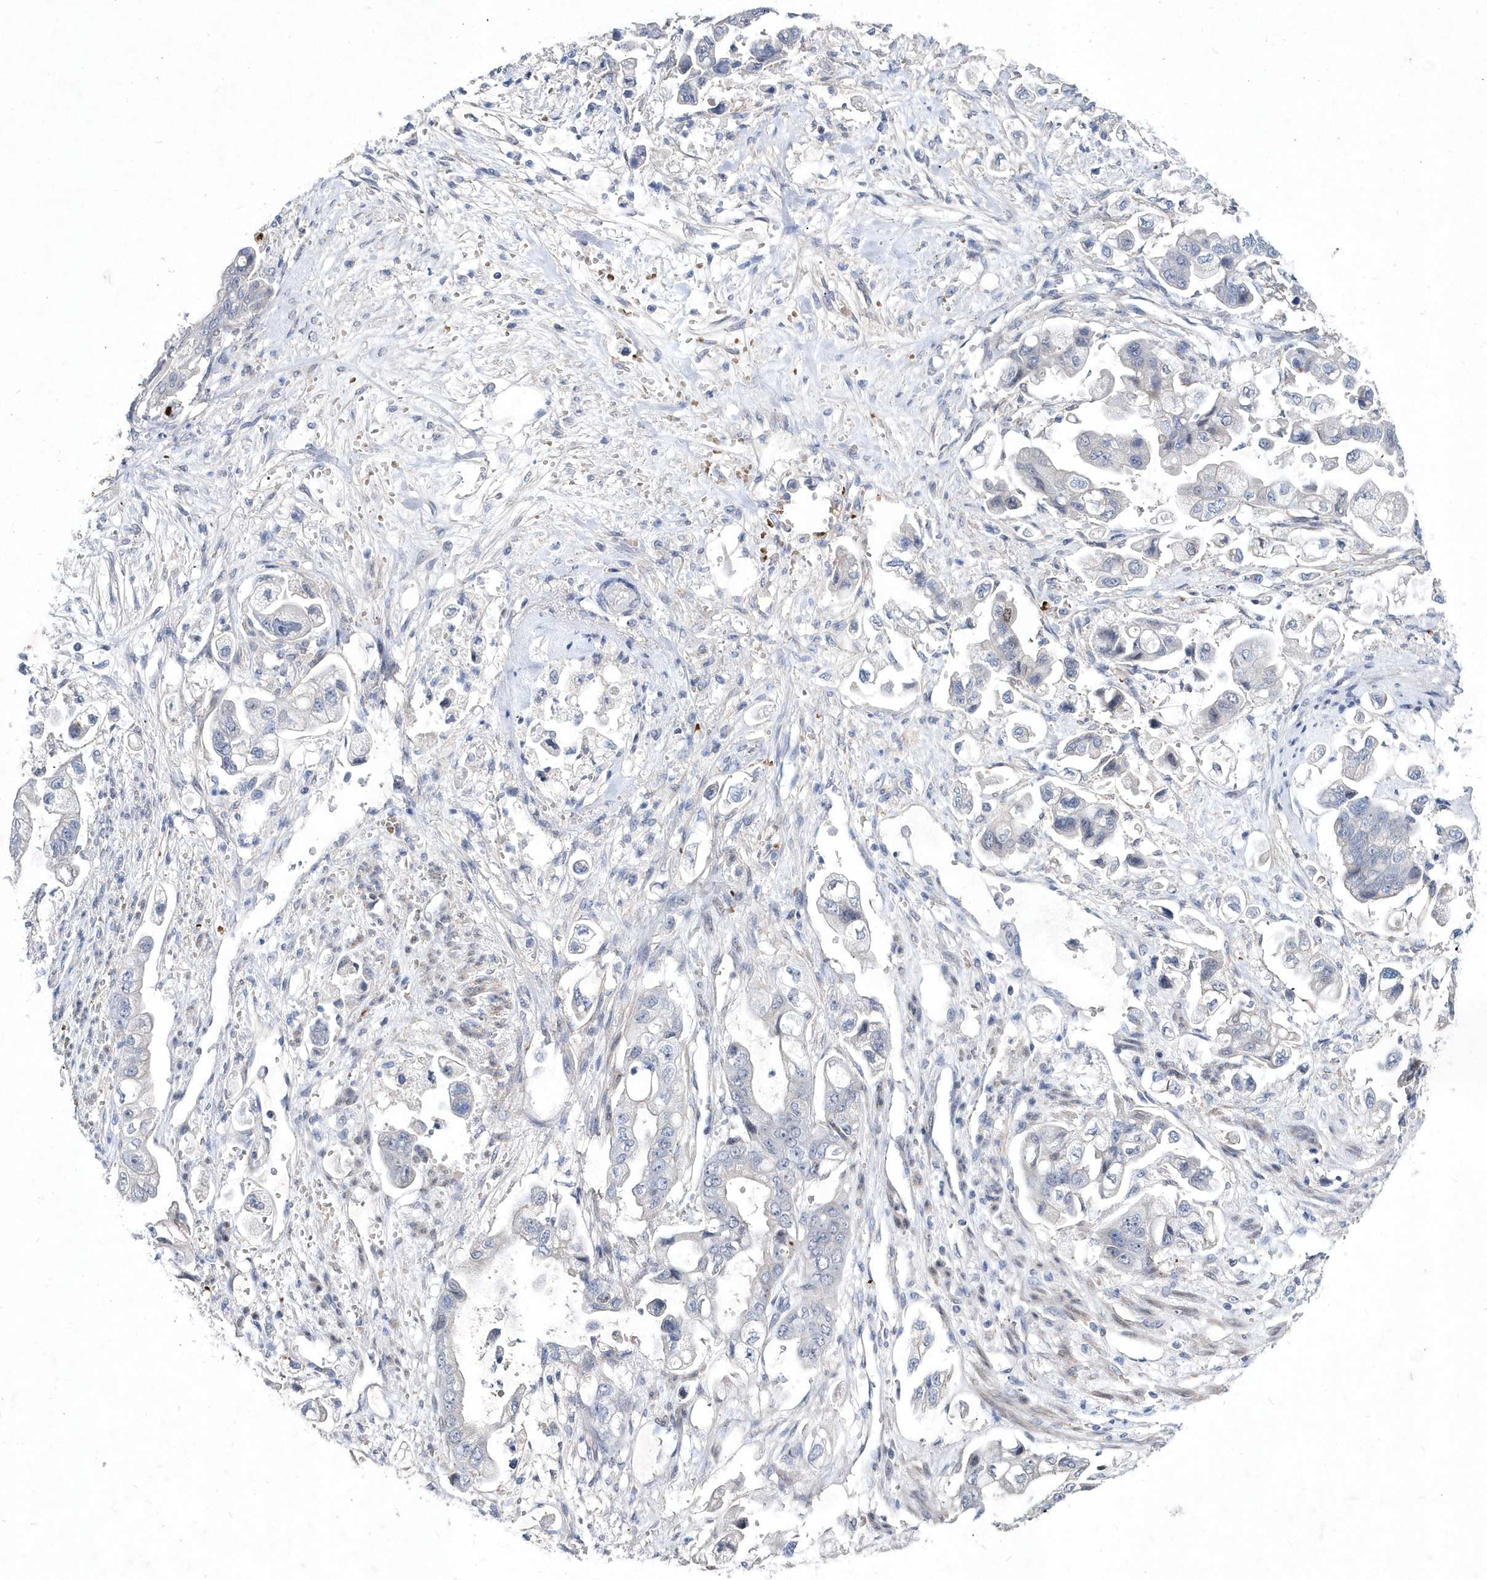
{"staining": {"intensity": "negative", "quantity": "none", "location": "none"}, "tissue": "stomach cancer", "cell_type": "Tumor cells", "image_type": "cancer", "snomed": [{"axis": "morphology", "description": "Adenocarcinoma, NOS"}, {"axis": "topography", "description": "Stomach"}], "caption": "Tumor cells are negative for protein expression in human stomach cancer (adenocarcinoma).", "gene": "ZNF875", "patient": {"sex": "male", "age": 62}}